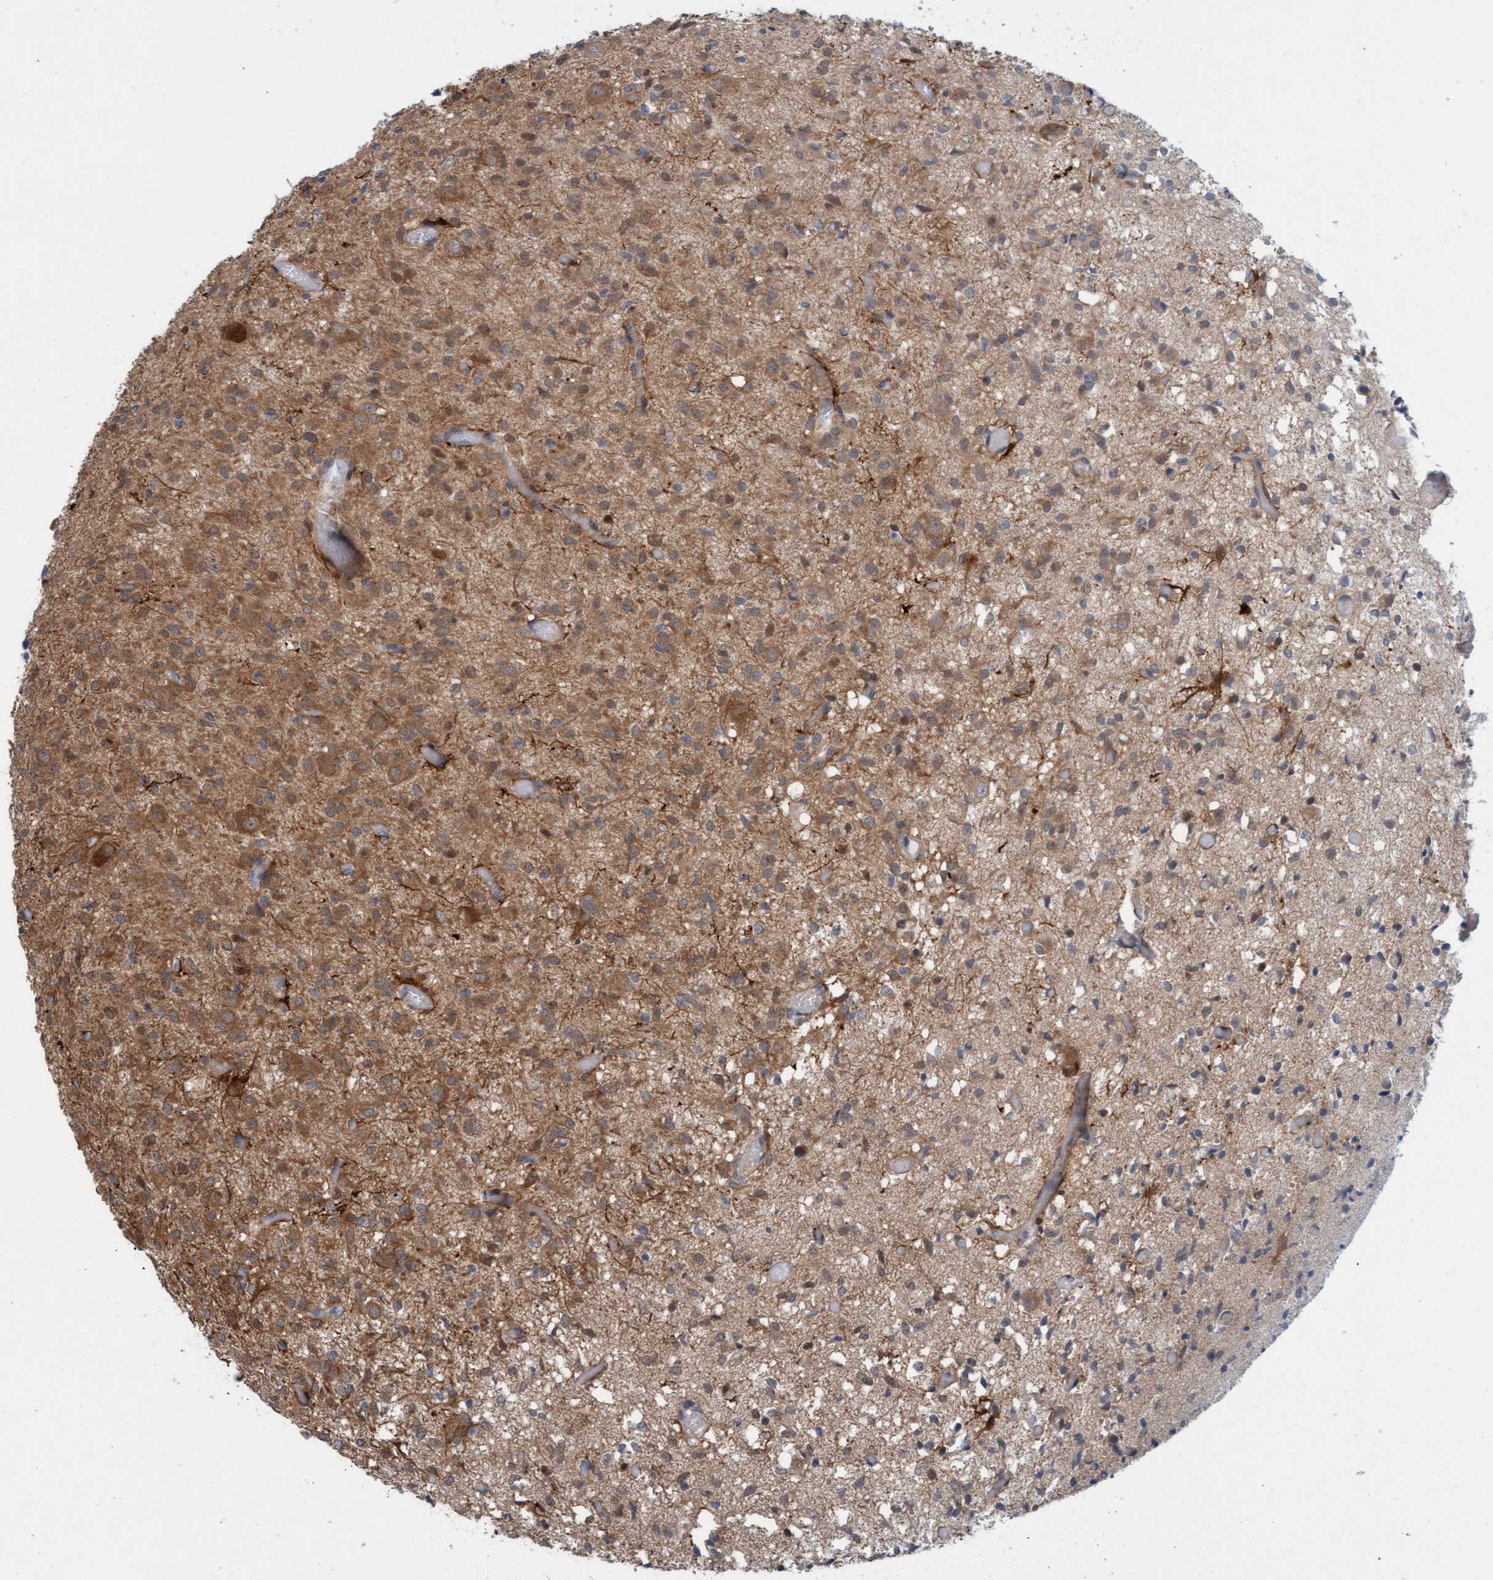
{"staining": {"intensity": "moderate", "quantity": ">75%", "location": "cytoplasmic/membranous"}, "tissue": "glioma", "cell_type": "Tumor cells", "image_type": "cancer", "snomed": [{"axis": "morphology", "description": "Glioma, malignant, High grade"}, {"axis": "topography", "description": "Brain"}], "caption": "Protein staining of glioma tissue exhibits moderate cytoplasmic/membranous staining in approximately >75% of tumor cells.", "gene": "KLHL25", "patient": {"sex": "female", "age": 59}}